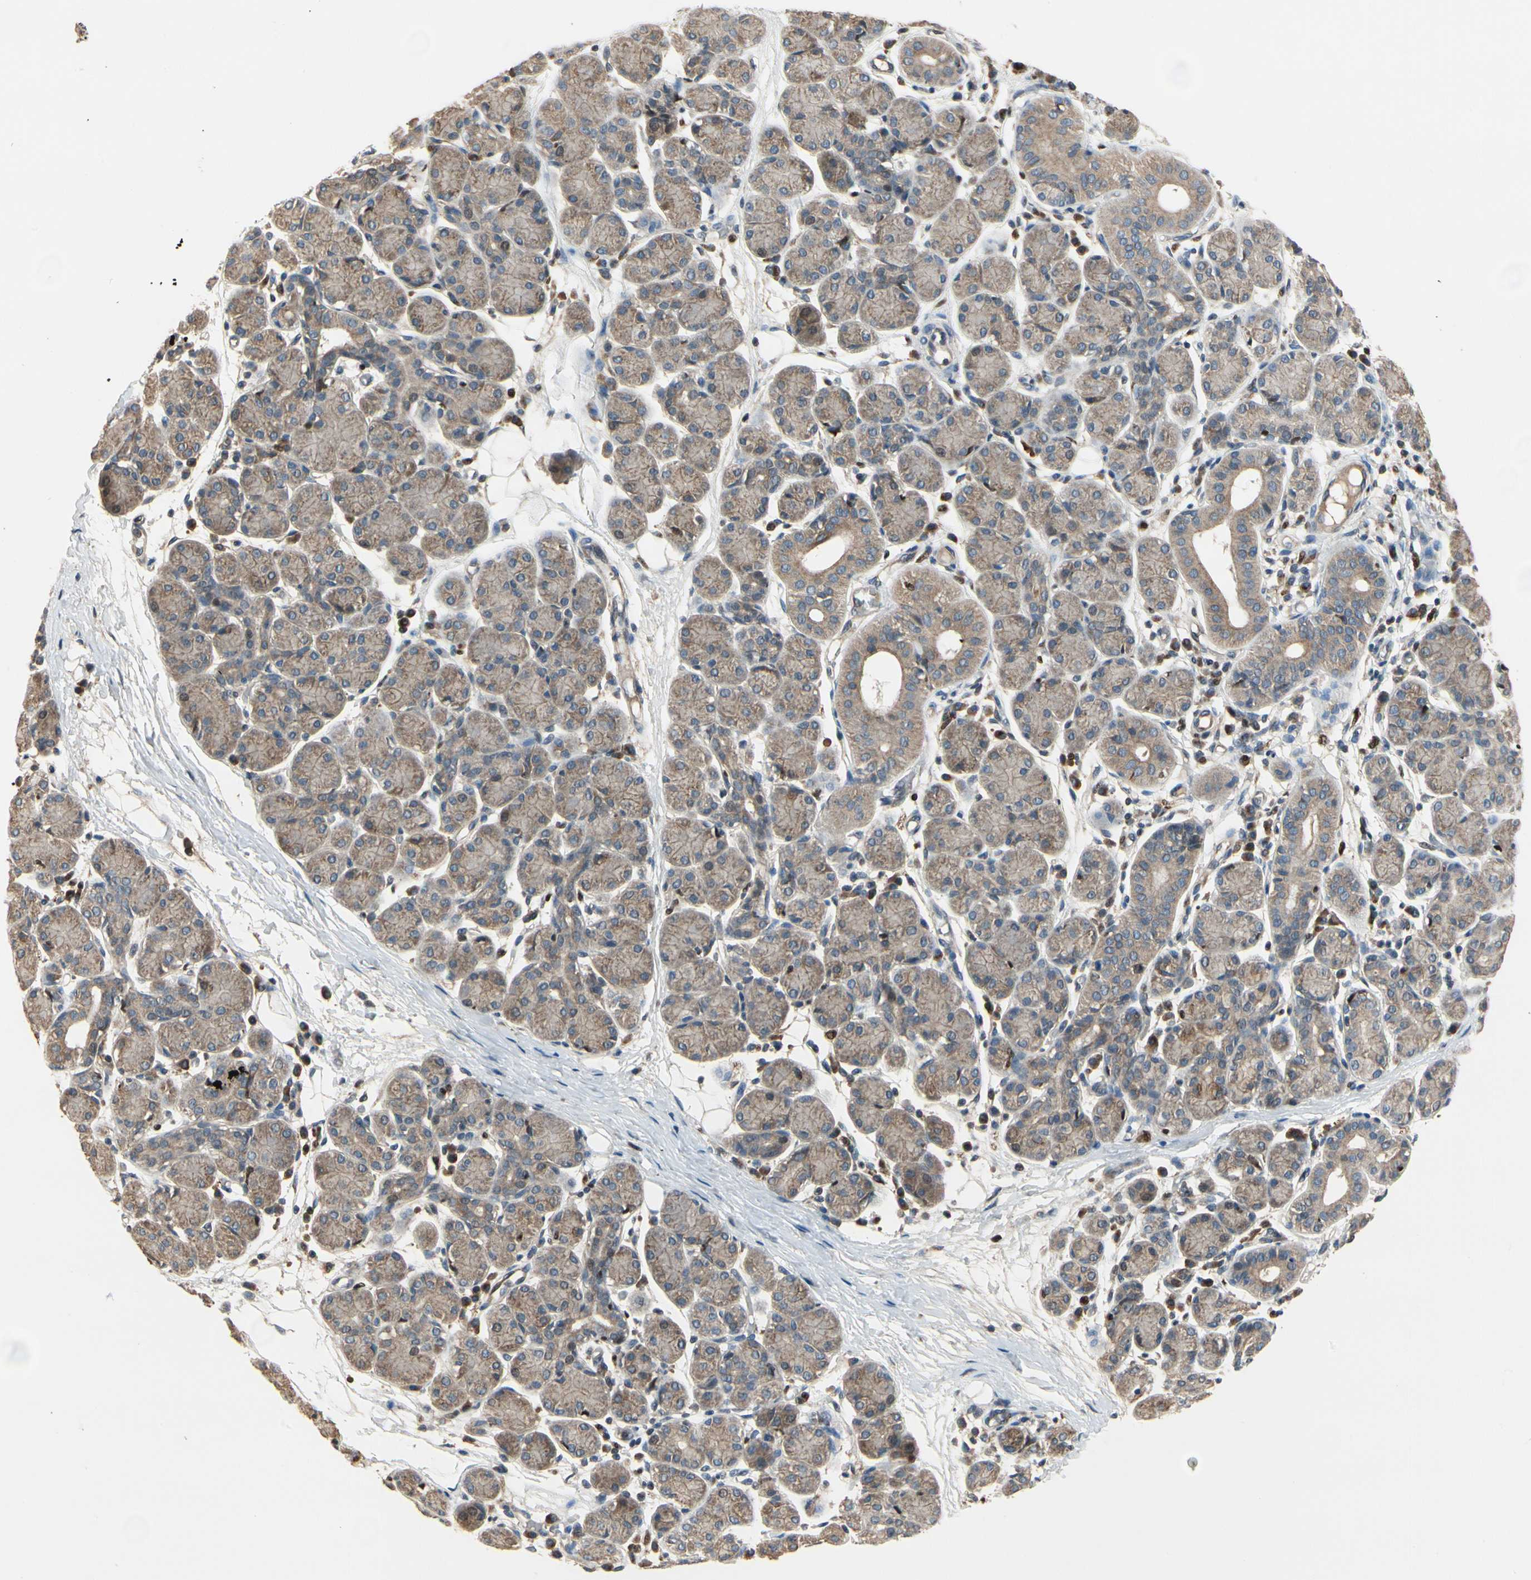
{"staining": {"intensity": "weak", "quantity": ">75%", "location": "cytoplasmic/membranous"}, "tissue": "salivary gland", "cell_type": "Glandular cells", "image_type": "normal", "snomed": [{"axis": "morphology", "description": "Normal tissue, NOS"}, {"axis": "morphology", "description": "Inflammation, NOS"}, {"axis": "topography", "description": "Lymph node"}, {"axis": "topography", "description": "Salivary gland"}], "caption": "The photomicrograph demonstrates immunohistochemical staining of unremarkable salivary gland. There is weak cytoplasmic/membranous expression is identified in approximately >75% of glandular cells. The protein of interest is stained brown, and the nuclei are stained in blue (DAB IHC with brightfield microscopy, high magnification).", "gene": "CGREF1", "patient": {"sex": "male", "age": 3}}